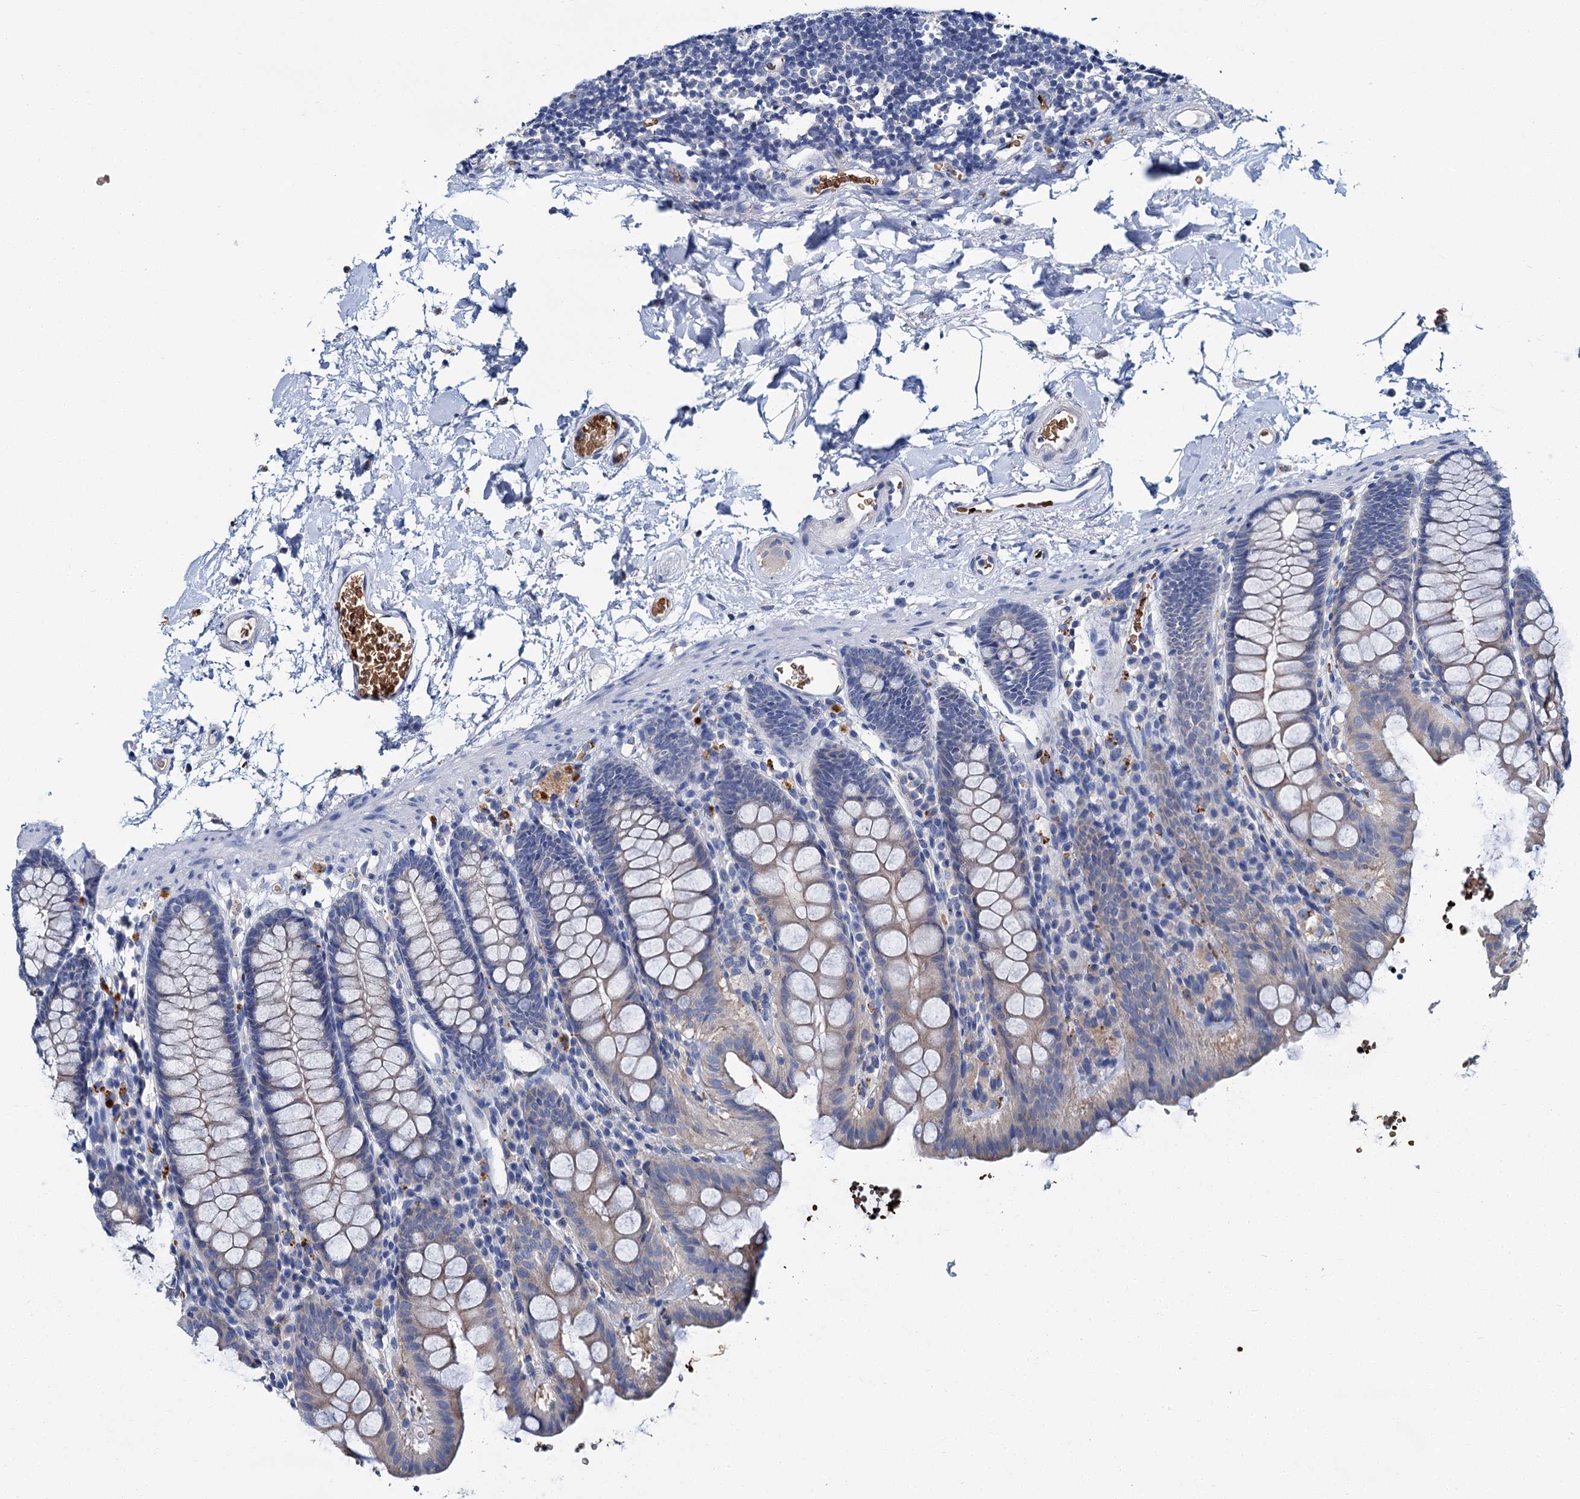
{"staining": {"intensity": "negative", "quantity": "none", "location": "none"}, "tissue": "colon", "cell_type": "Endothelial cells", "image_type": "normal", "snomed": [{"axis": "morphology", "description": "Normal tissue, NOS"}, {"axis": "topography", "description": "Colon"}], "caption": "Immunohistochemistry (IHC) of benign human colon demonstrates no positivity in endothelial cells.", "gene": "ATG2A", "patient": {"sex": "male", "age": 75}}